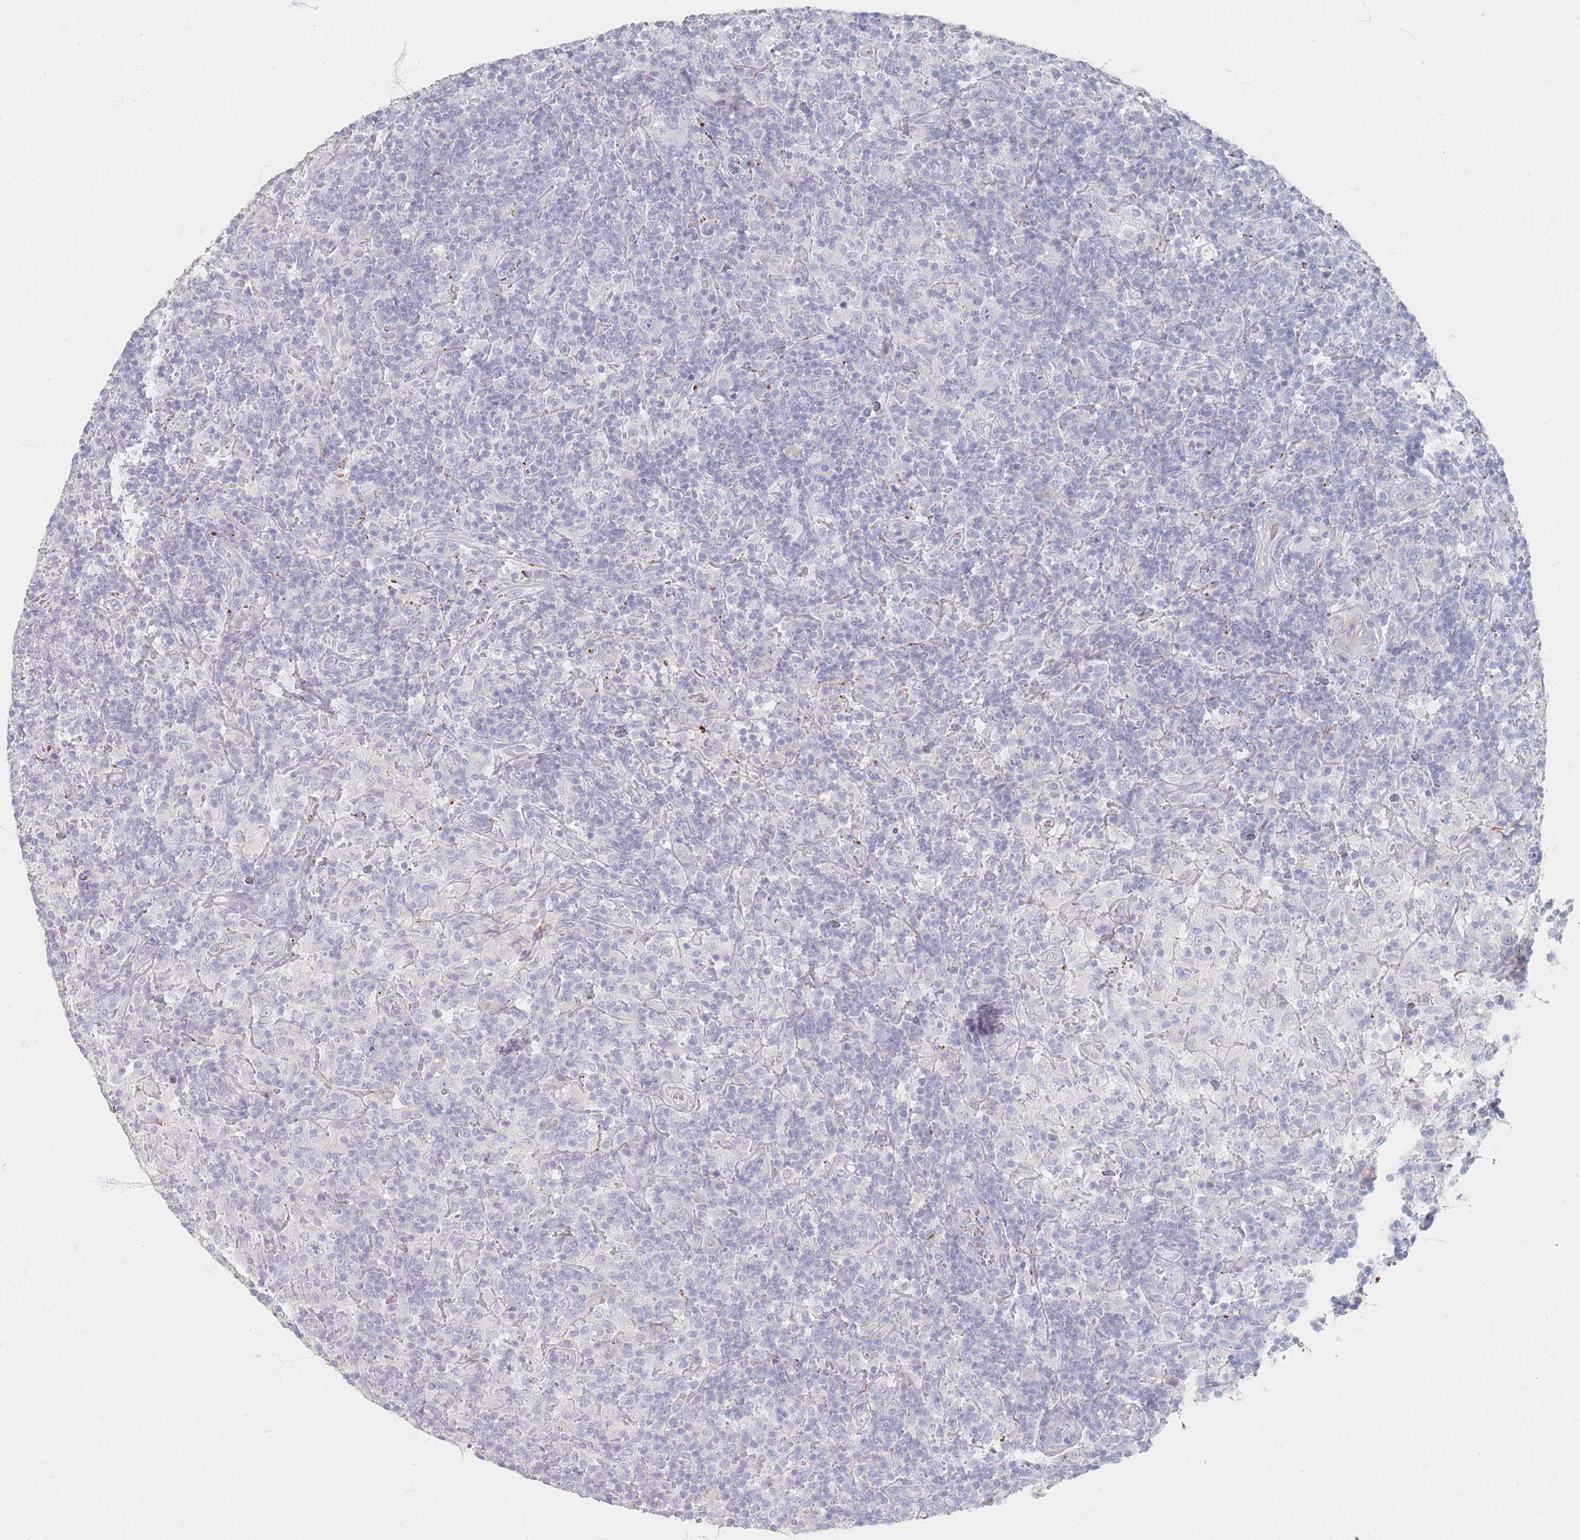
{"staining": {"intensity": "negative", "quantity": "none", "location": "none"}, "tissue": "lymphoma", "cell_type": "Tumor cells", "image_type": "cancer", "snomed": [{"axis": "morphology", "description": "Hodgkin's disease, NOS"}, {"axis": "topography", "description": "Lymph node"}], "caption": "Tumor cells are negative for brown protein staining in Hodgkin's disease.", "gene": "HELZ2", "patient": {"sex": "male", "age": 70}}